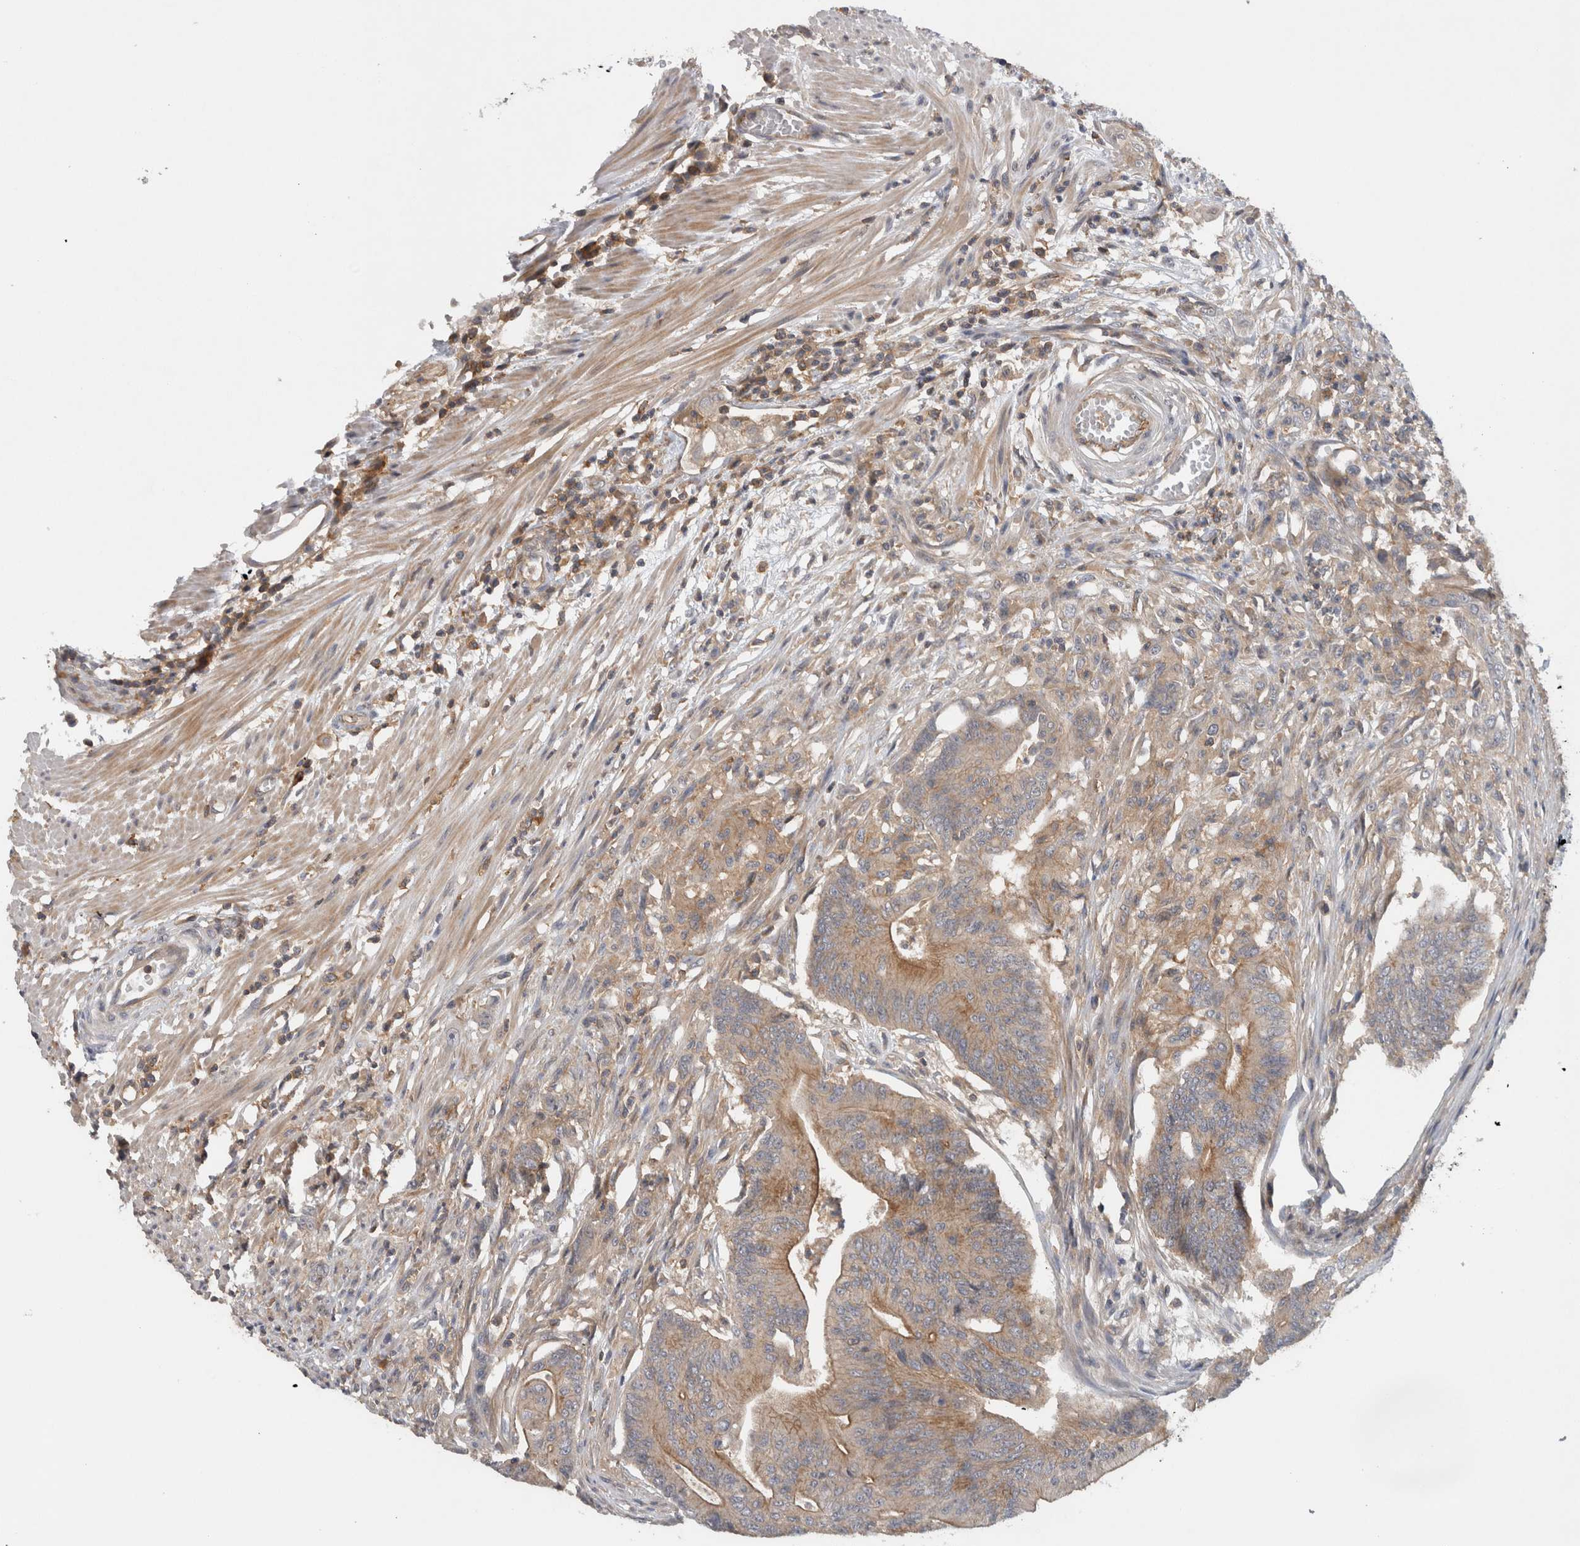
{"staining": {"intensity": "moderate", "quantity": "<25%", "location": "cytoplasmic/membranous"}, "tissue": "colorectal cancer", "cell_type": "Tumor cells", "image_type": "cancer", "snomed": [{"axis": "morphology", "description": "Adenoma, NOS"}, {"axis": "morphology", "description": "Adenocarcinoma, NOS"}, {"axis": "topography", "description": "Colon"}], "caption": "Immunohistochemical staining of colorectal cancer (adenoma) displays low levels of moderate cytoplasmic/membranous protein staining in about <25% of tumor cells.", "gene": "SCARA5", "patient": {"sex": "male", "age": 79}}